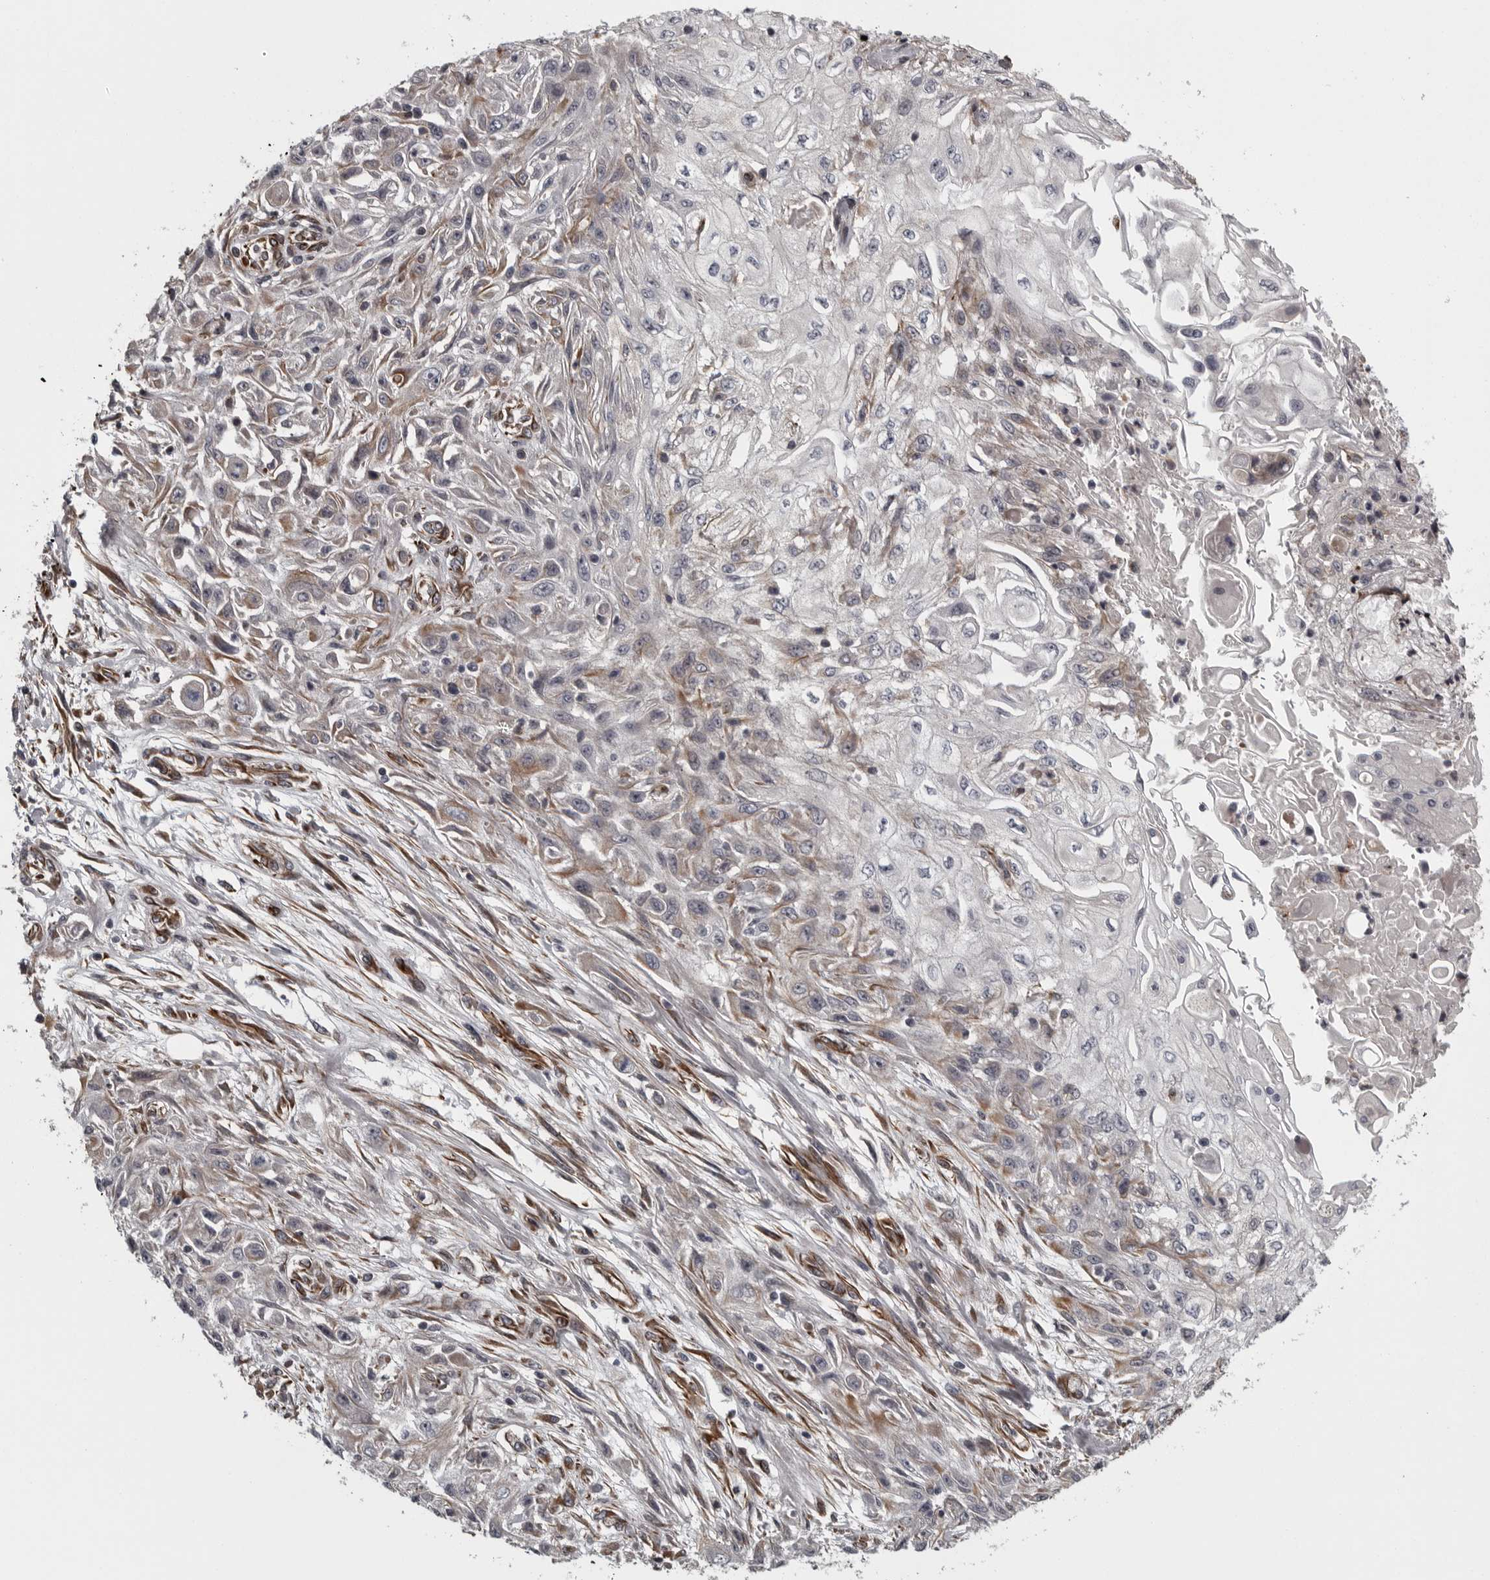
{"staining": {"intensity": "weak", "quantity": "<25%", "location": "cytoplasmic/membranous"}, "tissue": "skin cancer", "cell_type": "Tumor cells", "image_type": "cancer", "snomed": [{"axis": "morphology", "description": "Squamous cell carcinoma, NOS"}, {"axis": "morphology", "description": "Squamous cell carcinoma, metastatic, NOS"}, {"axis": "topography", "description": "Skin"}, {"axis": "topography", "description": "Lymph node"}], "caption": "DAB immunohistochemical staining of human skin cancer reveals no significant expression in tumor cells. (DAB (3,3'-diaminobenzidine) immunohistochemistry with hematoxylin counter stain).", "gene": "FAAP100", "patient": {"sex": "male", "age": 75}}